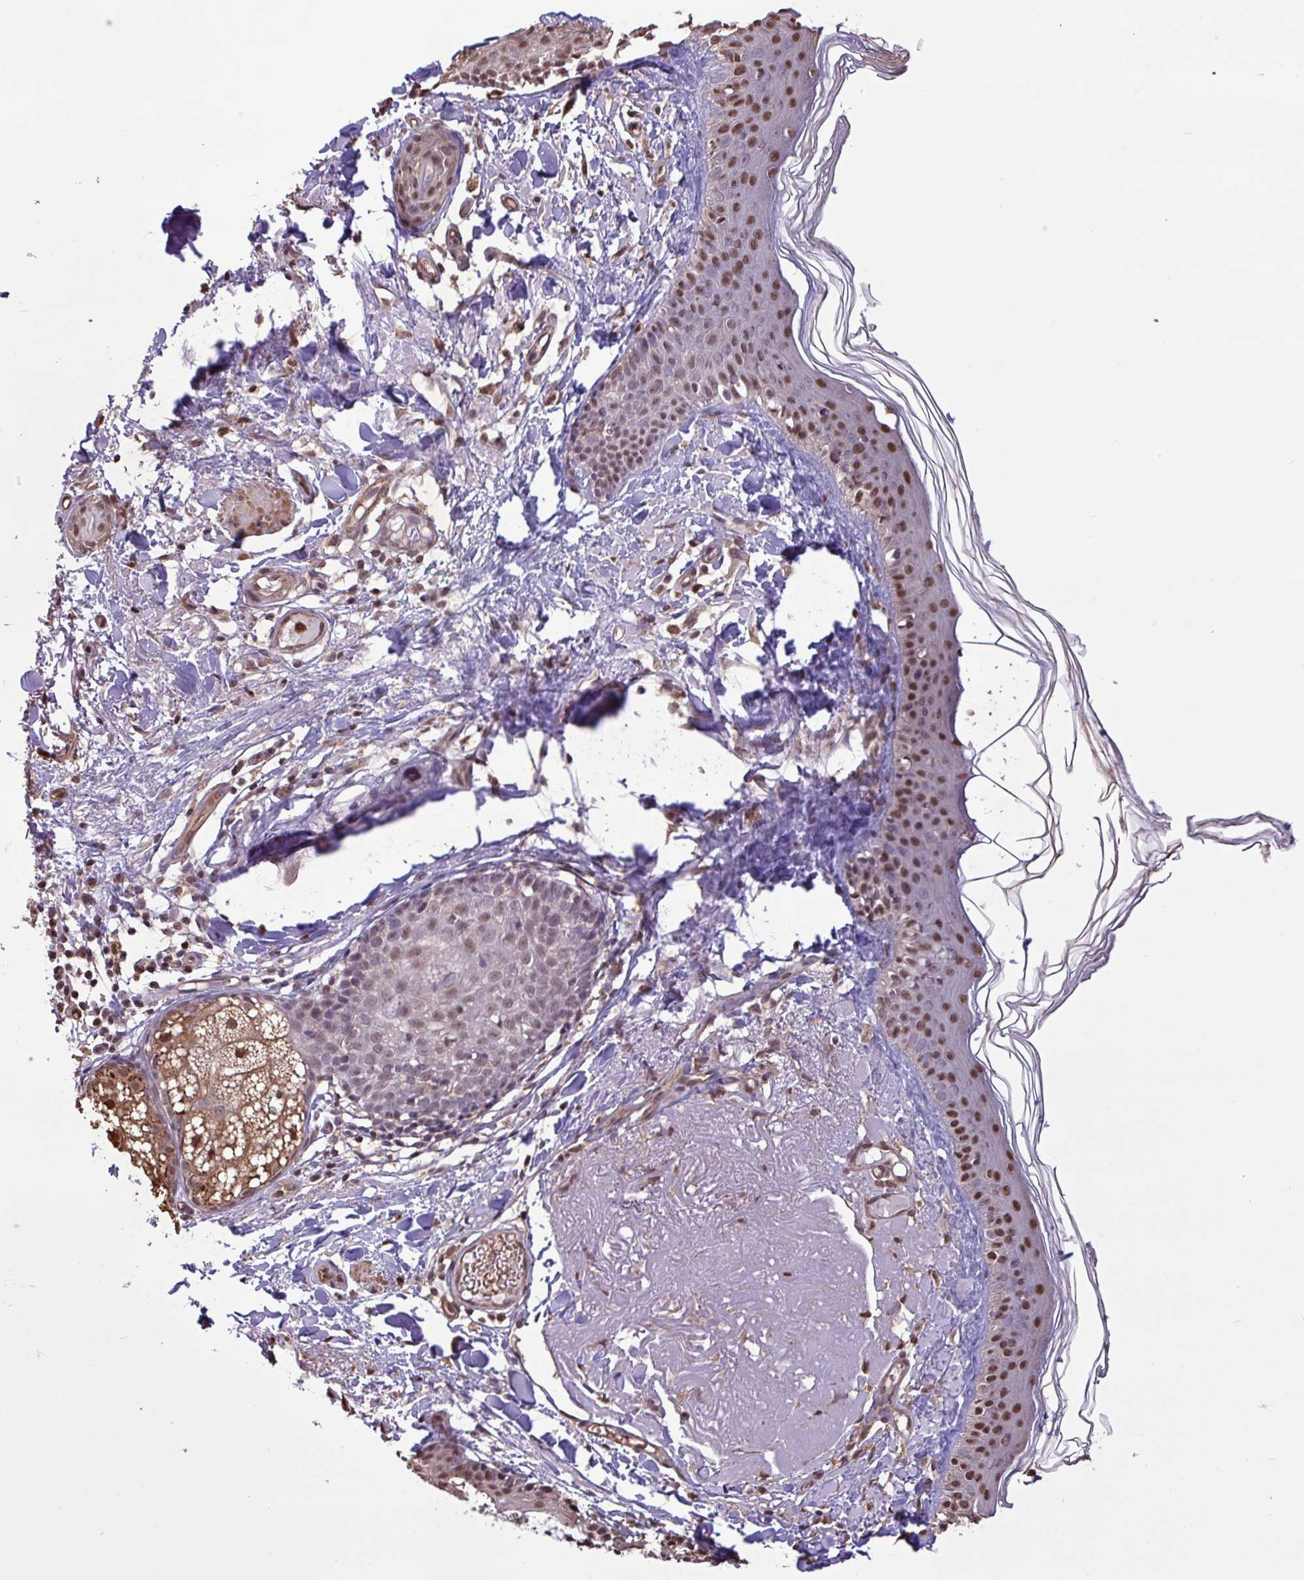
{"staining": {"intensity": "moderate", "quantity": "25%-75%", "location": "nuclear"}, "tissue": "skin", "cell_type": "Fibroblasts", "image_type": "normal", "snomed": [{"axis": "morphology", "description": "Normal tissue, NOS"}, {"axis": "morphology", "description": "Malignant melanoma, NOS"}, {"axis": "topography", "description": "Skin"}], "caption": "Immunohistochemistry (DAB) staining of normal human skin reveals moderate nuclear protein staining in approximately 25%-75% of fibroblasts.", "gene": "CHST11", "patient": {"sex": "male", "age": 80}}